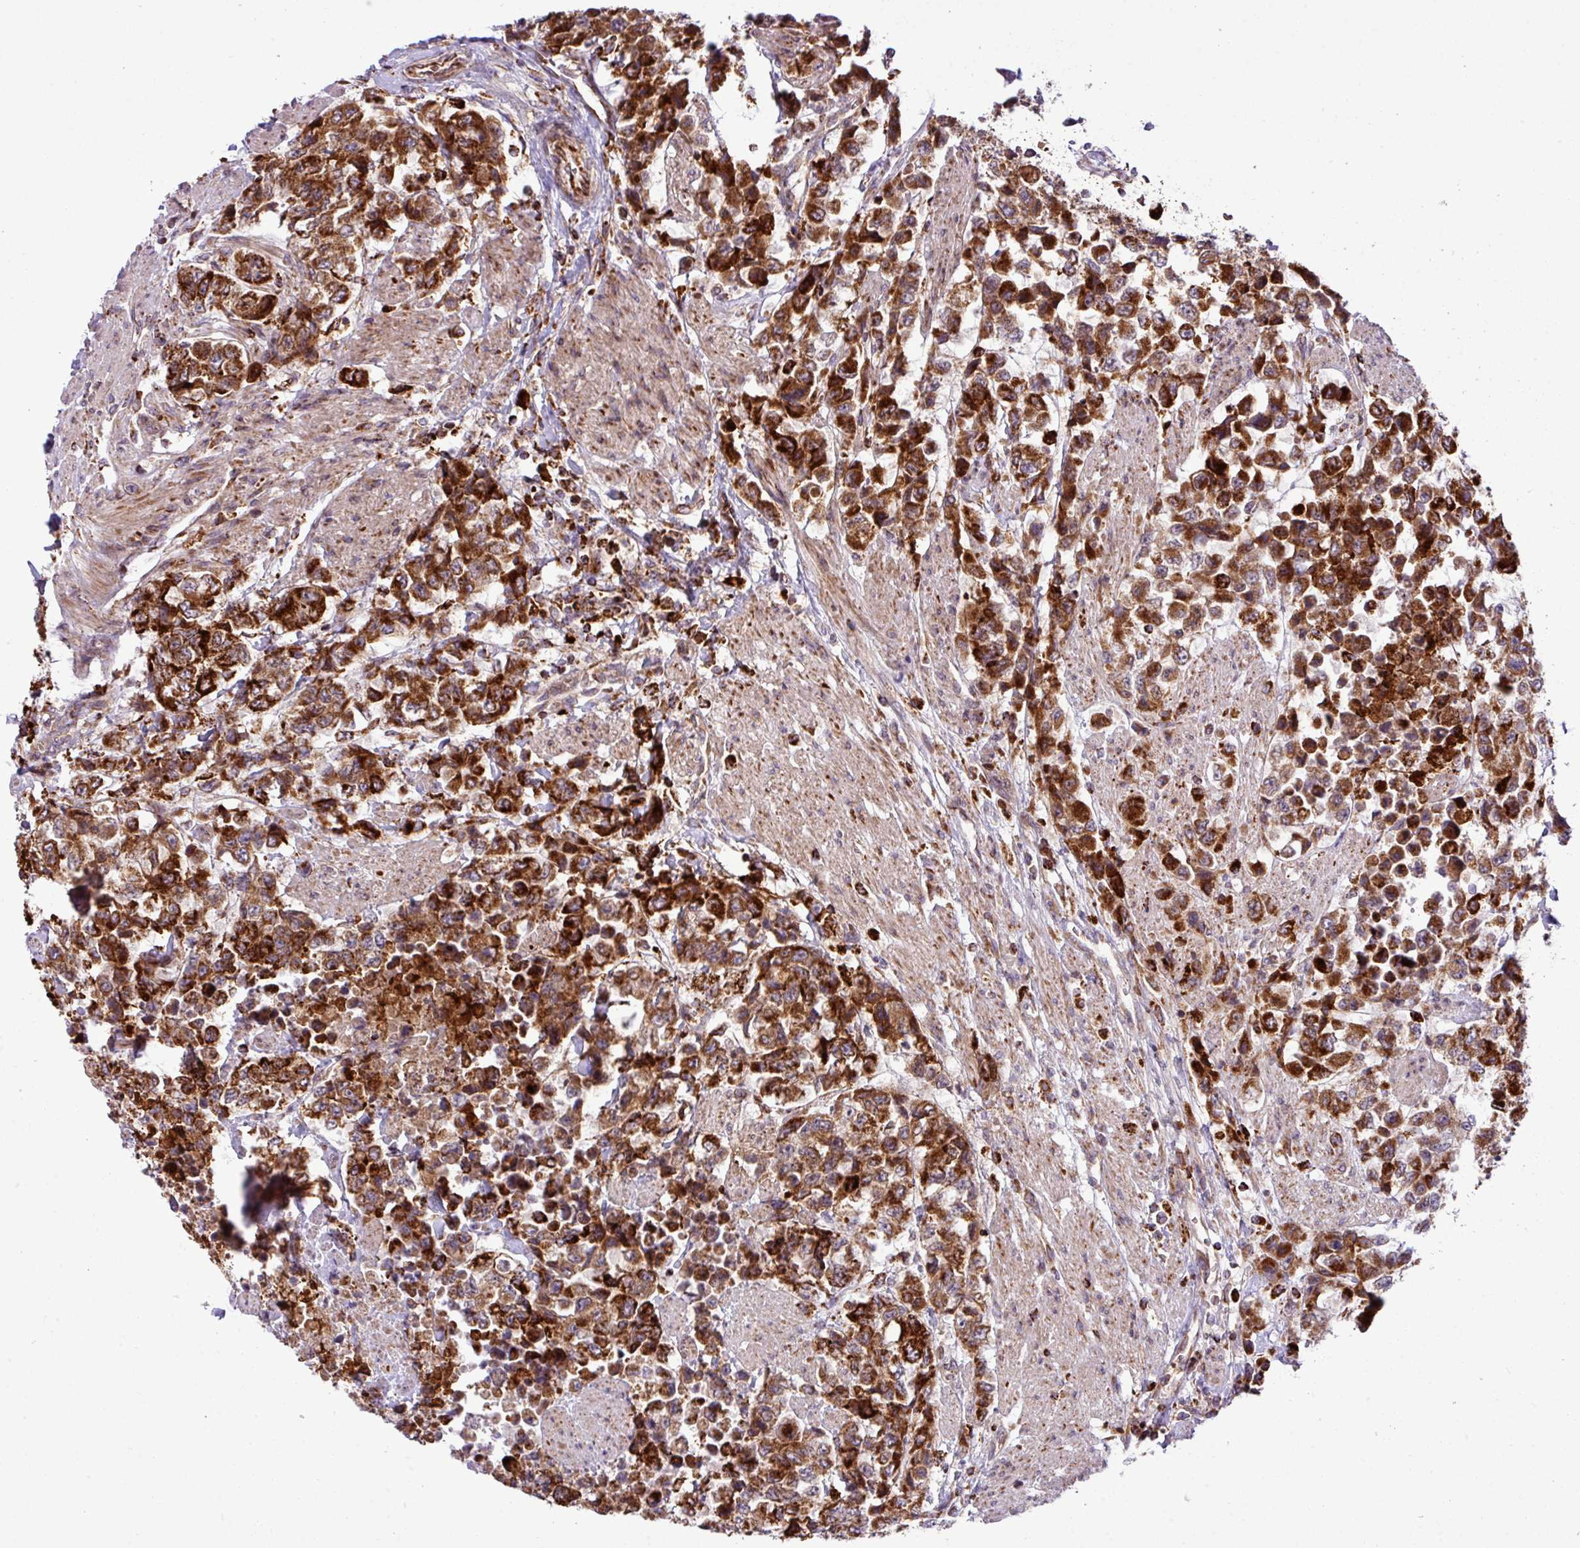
{"staining": {"intensity": "strong", "quantity": ">75%", "location": "cytoplasmic/membranous"}, "tissue": "urothelial cancer", "cell_type": "Tumor cells", "image_type": "cancer", "snomed": [{"axis": "morphology", "description": "Urothelial carcinoma, High grade"}, {"axis": "topography", "description": "Urinary bladder"}], "caption": "The histopathology image exhibits immunohistochemical staining of urothelial cancer. There is strong cytoplasmic/membranous staining is identified in approximately >75% of tumor cells.", "gene": "ZNF569", "patient": {"sex": "female", "age": 78}}